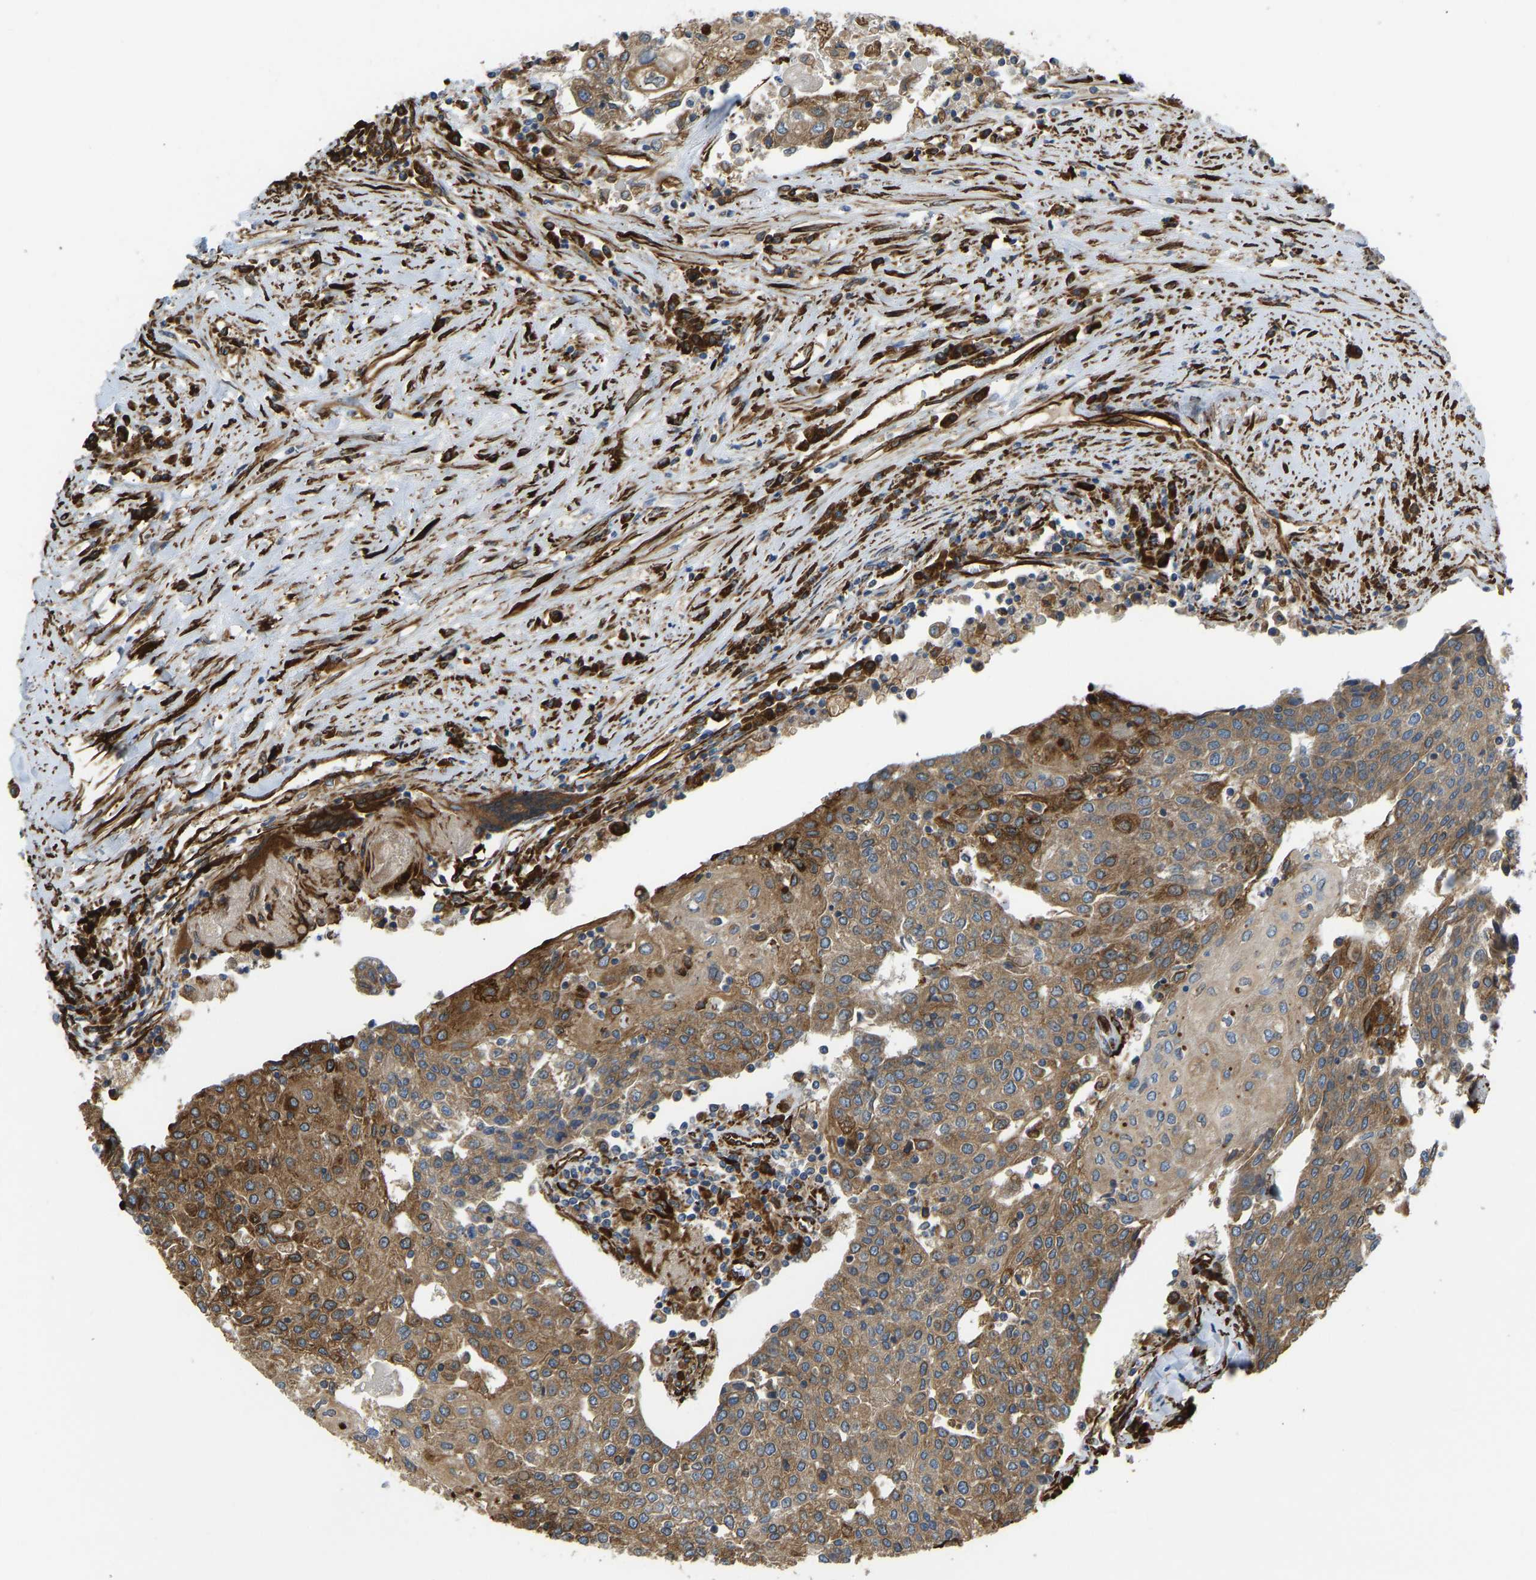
{"staining": {"intensity": "moderate", "quantity": ">75%", "location": "cytoplasmic/membranous"}, "tissue": "urothelial cancer", "cell_type": "Tumor cells", "image_type": "cancer", "snomed": [{"axis": "morphology", "description": "Urothelial carcinoma, High grade"}, {"axis": "topography", "description": "Urinary bladder"}], "caption": "Protein staining by immunohistochemistry shows moderate cytoplasmic/membranous expression in approximately >75% of tumor cells in urothelial cancer.", "gene": "BEX3", "patient": {"sex": "female", "age": 85}}